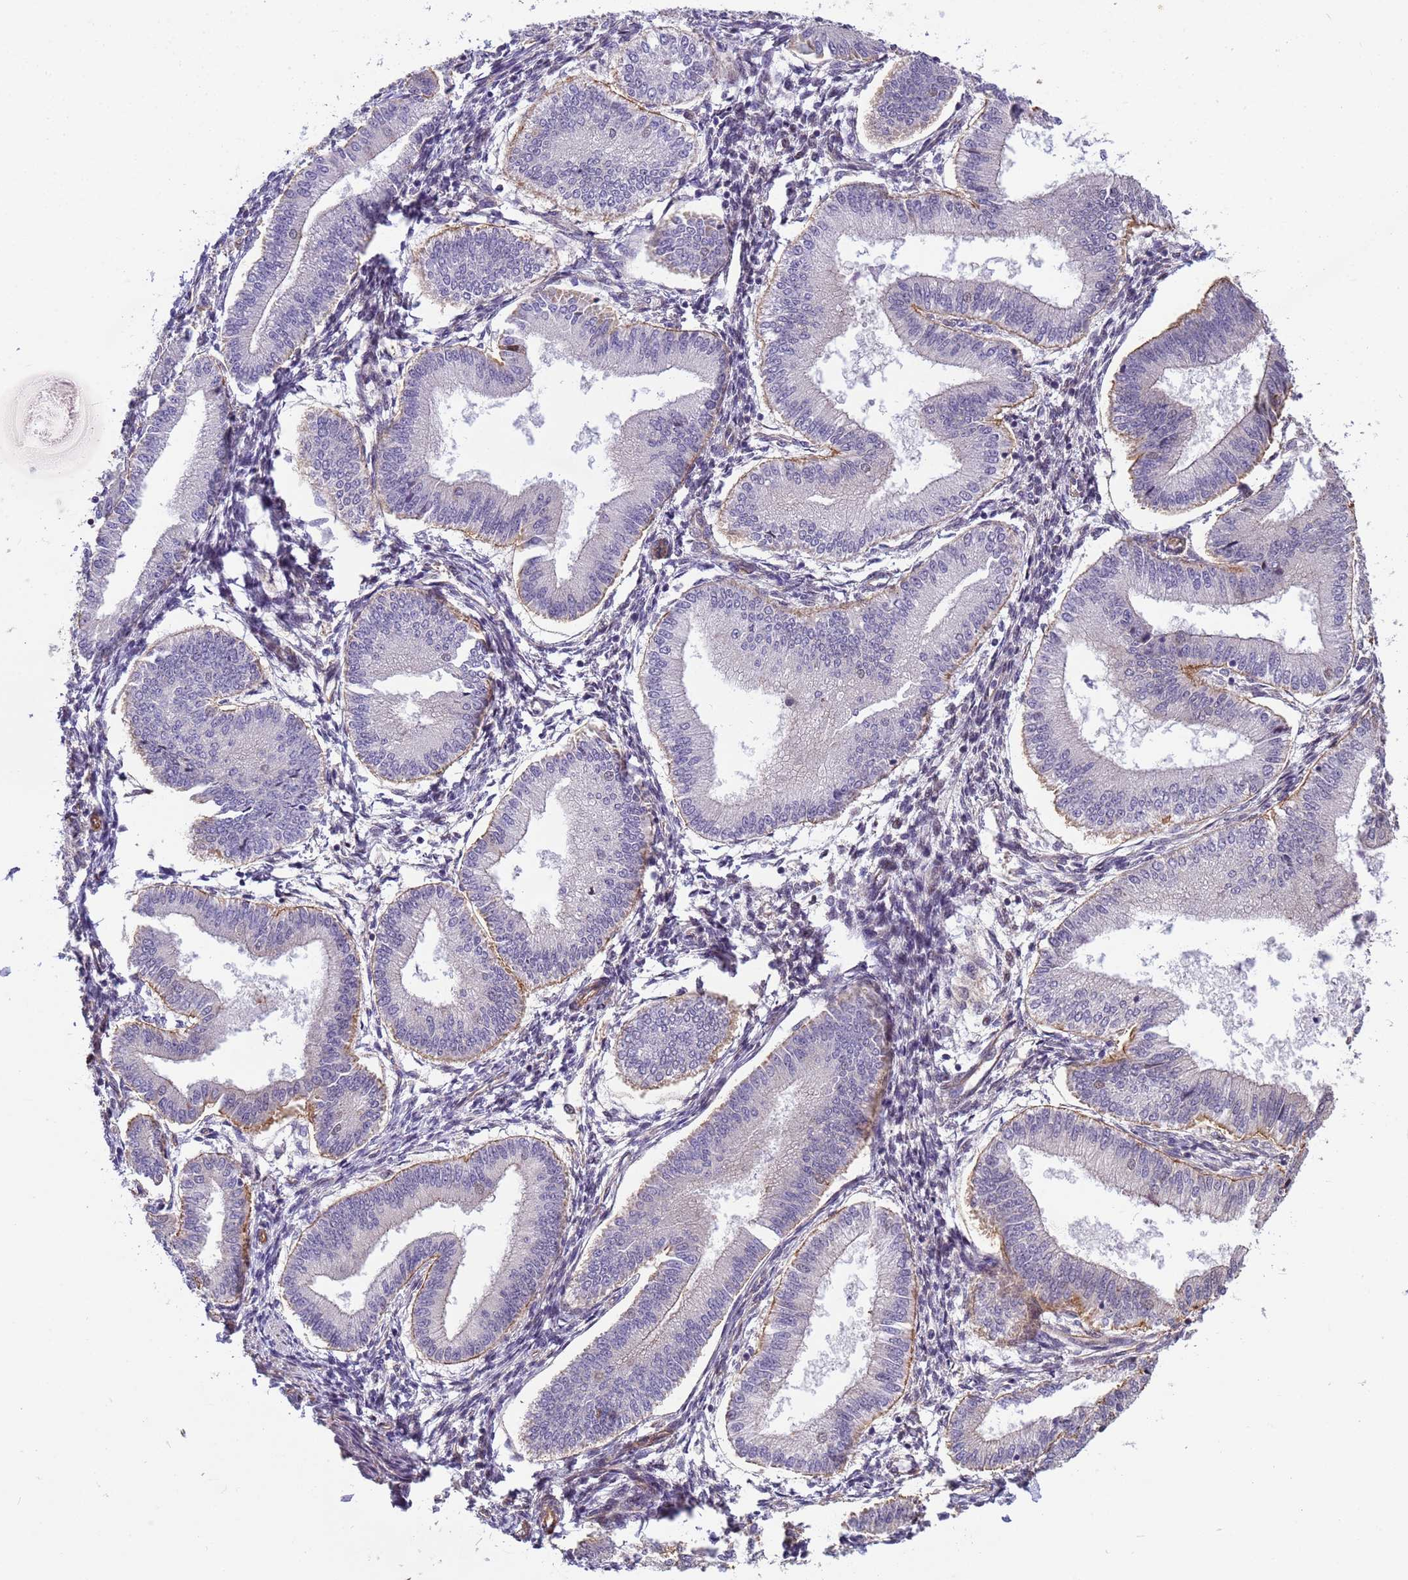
{"staining": {"intensity": "weak", "quantity": "<25%", "location": "cytoplasmic/membranous"}, "tissue": "endometrium", "cell_type": "Cells in endometrial stroma", "image_type": "normal", "snomed": [{"axis": "morphology", "description": "Normal tissue, NOS"}, {"axis": "topography", "description": "Endometrium"}], "caption": "IHC photomicrograph of unremarkable endometrium: human endometrium stained with DAB reveals no significant protein expression in cells in endometrial stroma. (DAB IHC visualized using brightfield microscopy, high magnification).", "gene": "ITGB4", "patient": {"sex": "female", "age": 39}}